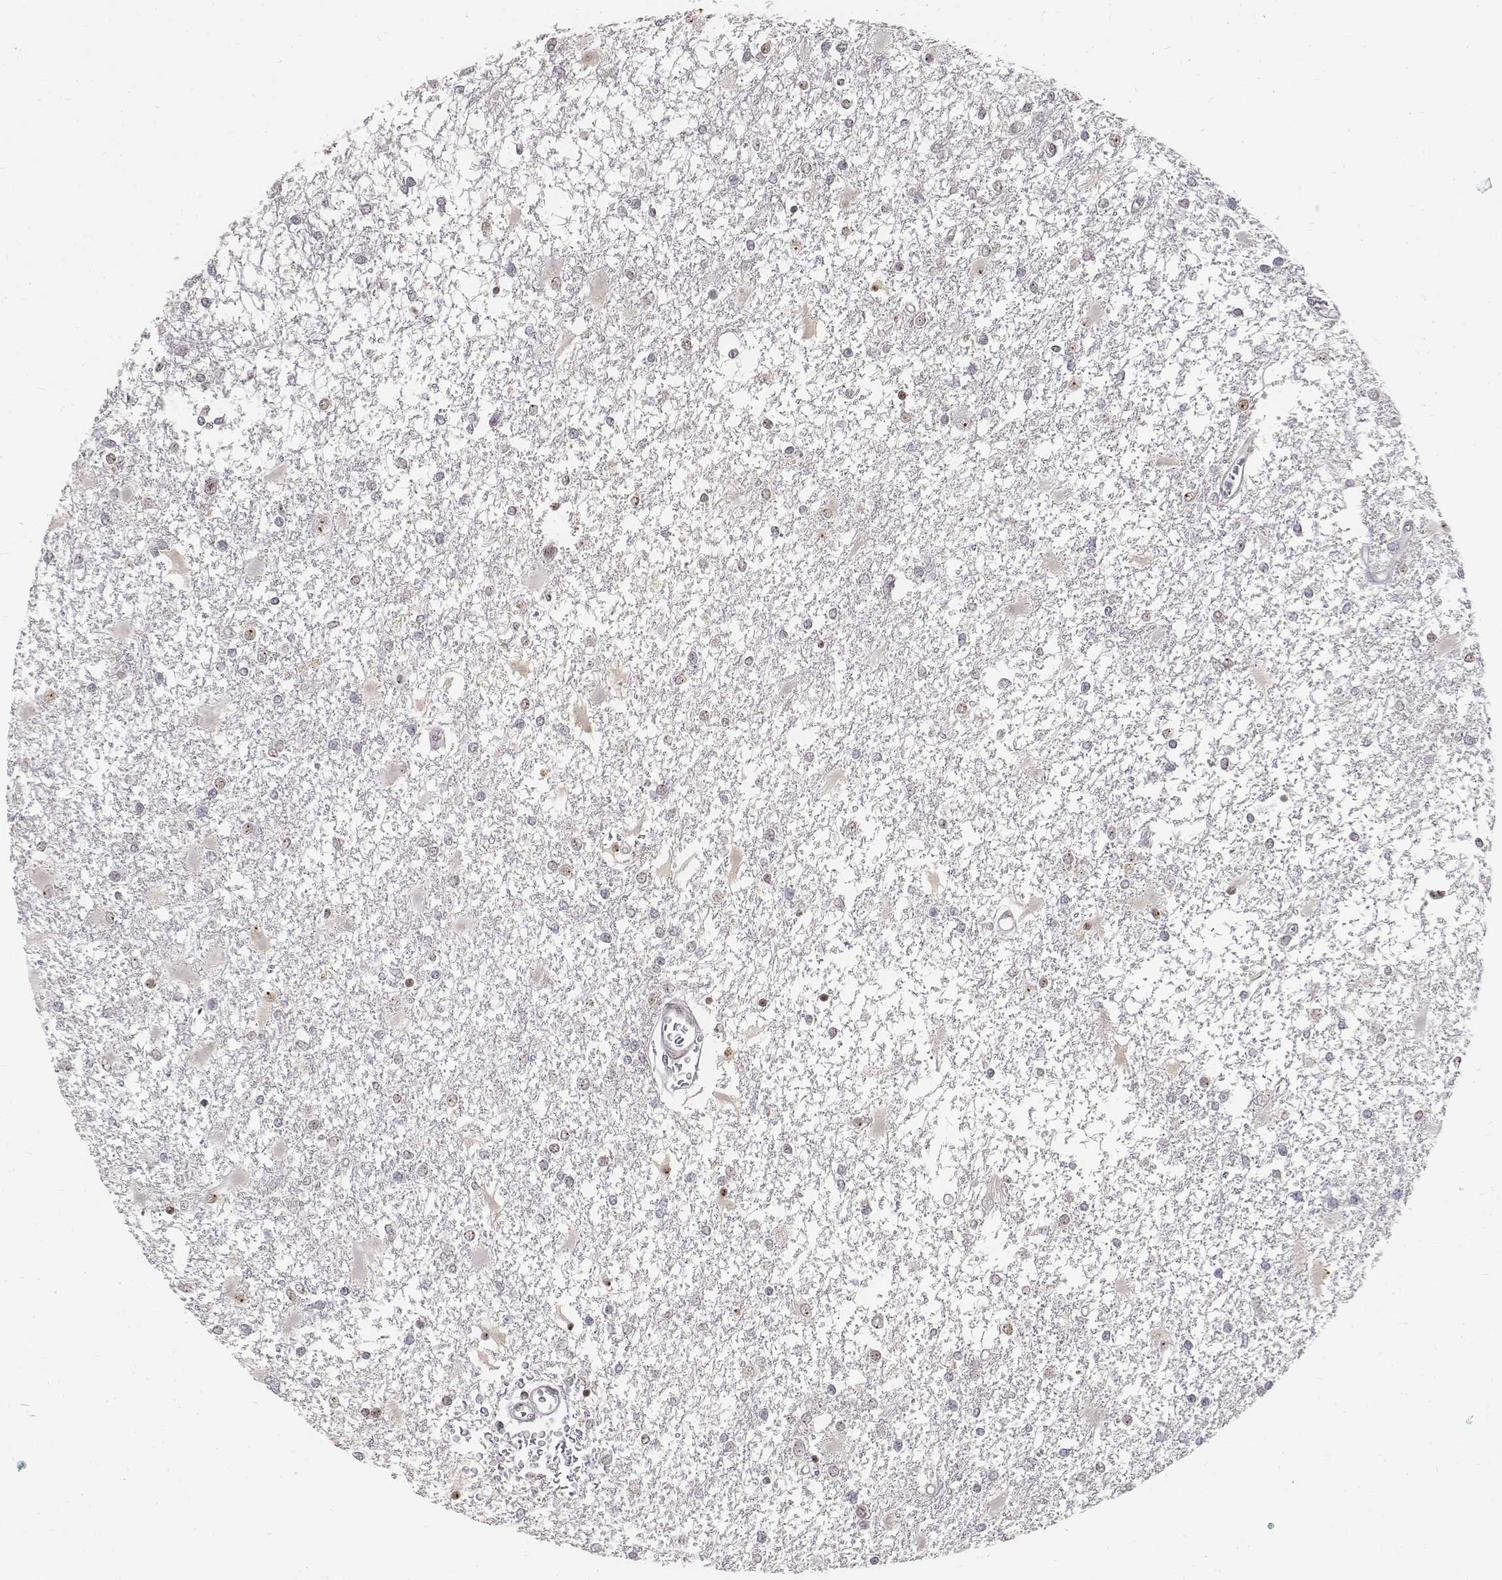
{"staining": {"intensity": "negative", "quantity": "none", "location": "none"}, "tissue": "glioma", "cell_type": "Tumor cells", "image_type": "cancer", "snomed": [{"axis": "morphology", "description": "Glioma, malignant, High grade"}, {"axis": "topography", "description": "Cerebral cortex"}], "caption": "Tumor cells show no significant positivity in malignant glioma (high-grade). Nuclei are stained in blue.", "gene": "PHF6", "patient": {"sex": "male", "age": 79}}